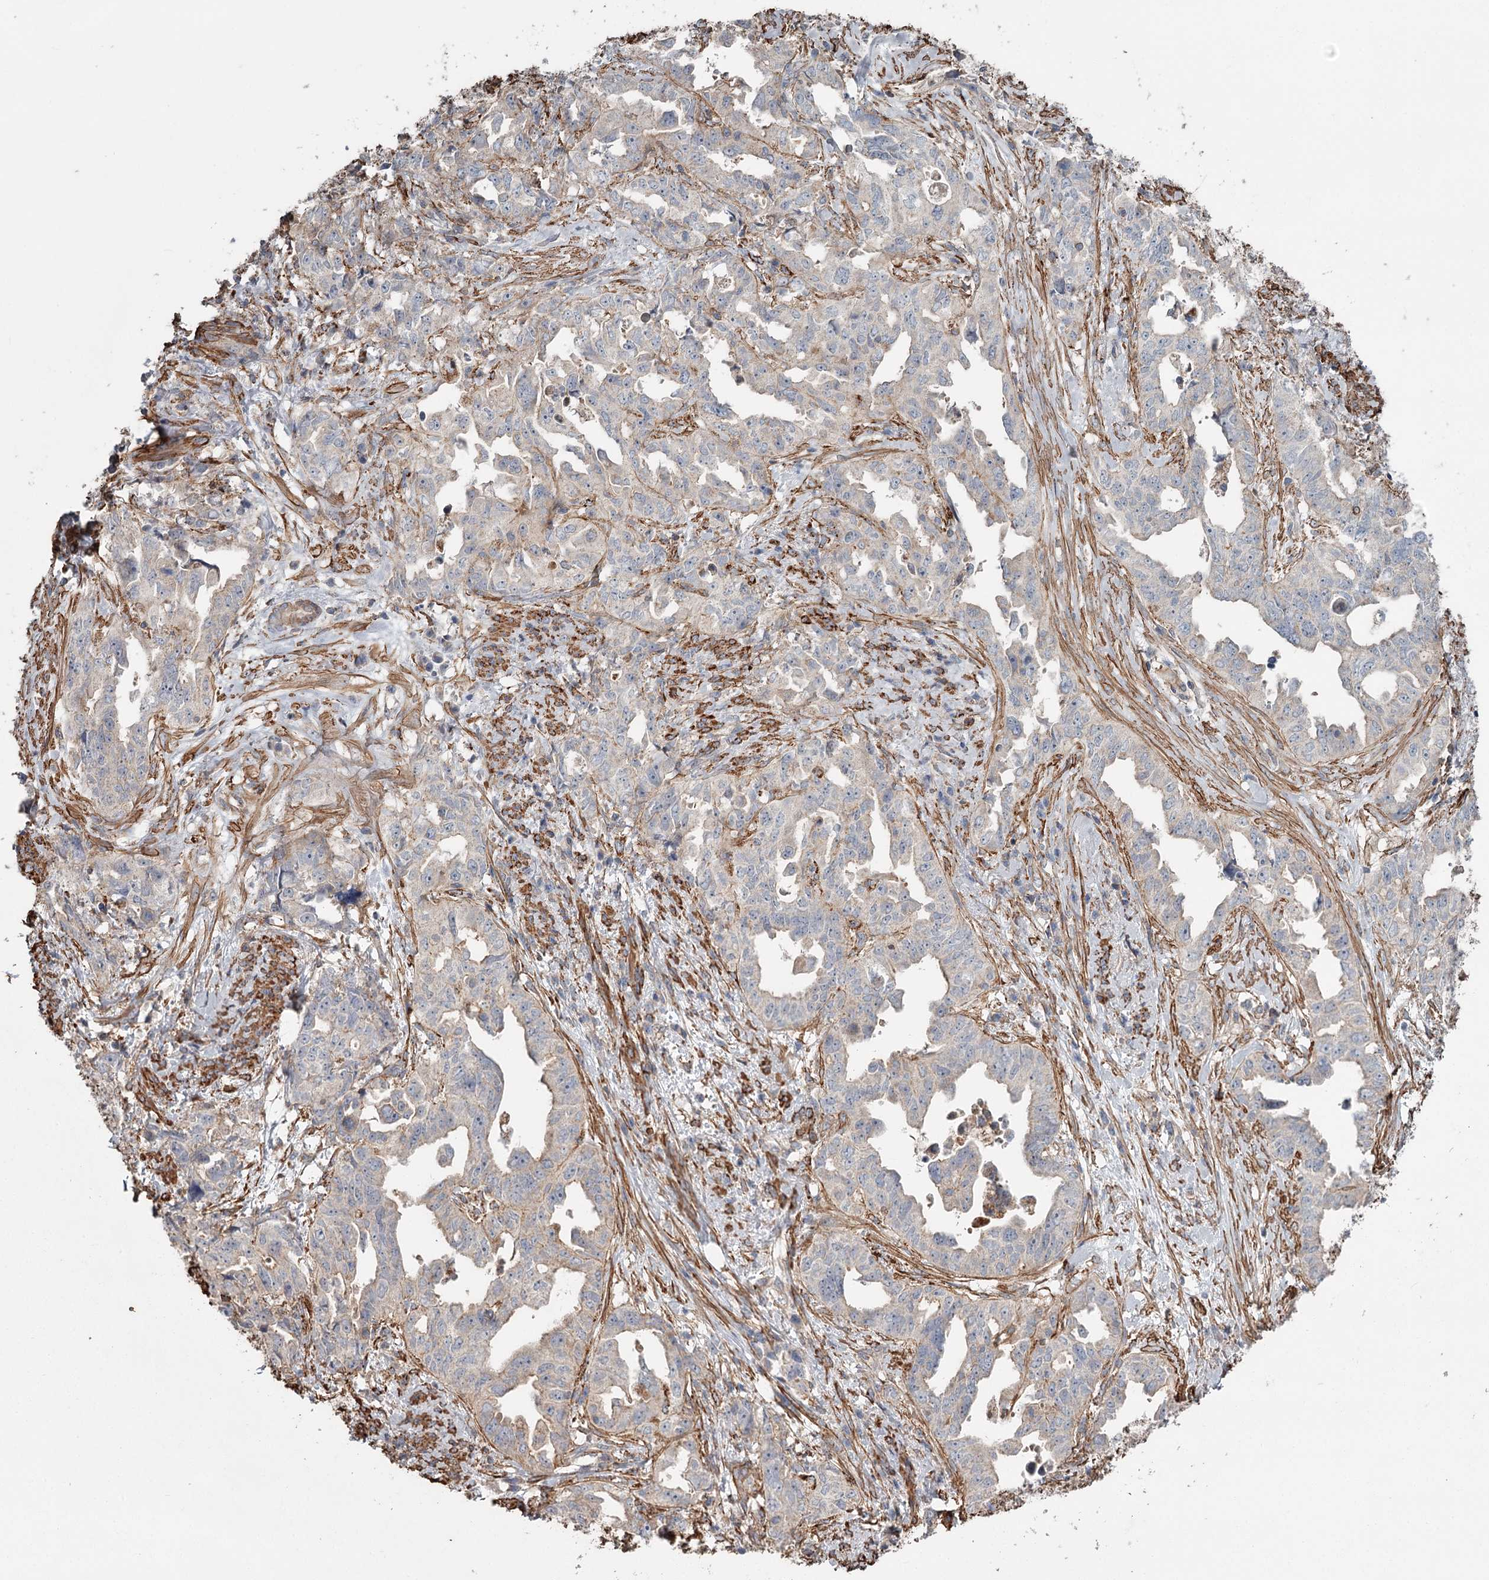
{"staining": {"intensity": "weak", "quantity": "<25%", "location": "cytoplasmic/membranous"}, "tissue": "endometrial cancer", "cell_type": "Tumor cells", "image_type": "cancer", "snomed": [{"axis": "morphology", "description": "Adenocarcinoma, NOS"}, {"axis": "topography", "description": "Endometrium"}], "caption": "The photomicrograph shows no significant positivity in tumor cells of adenocarcinoma (endometrial). (Immunohistochemistry (ihc), brightfield microscopy, high magnification).", "gene": "DHRS9", "patient": {"sex": "female", "age": 65}}